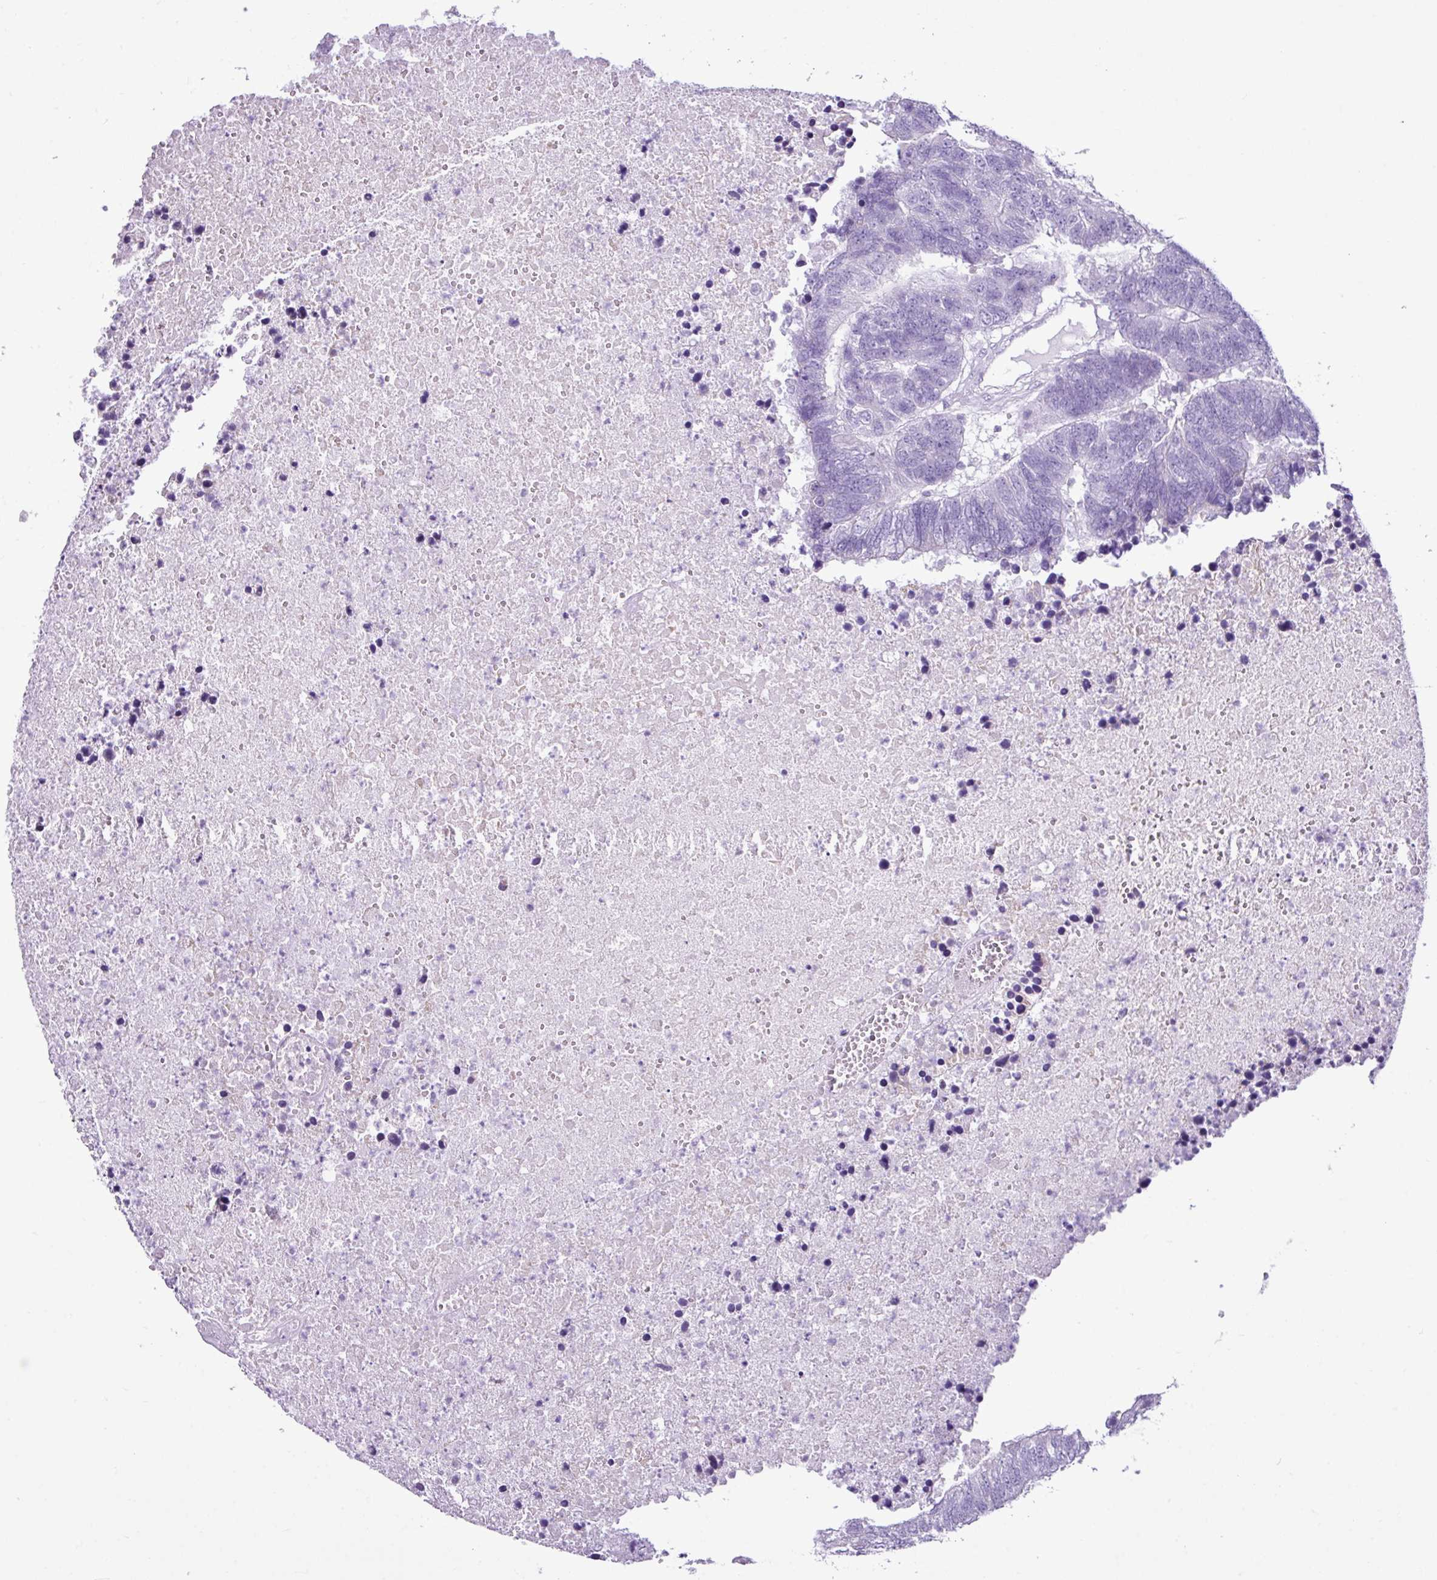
{"staining": {"intensity": "negative", "quantity": "none", "location": "none"}, "tissue": "colorectal cancer", "cell_type": "Tumor cells", "image_type": "cancer", "snomed": [{"axis": "morphology", "description": "Adenocarcinoma, NOS"}, {"axis": "topography", "description": "Colon"}], "caption": "This is a photomicrograph of immunohistochemistry staining of colorectal adenocarcinoma, which shows no staining in tumor cells. (Stains: DAB immunohistochemistry (IHC) with hematoxylin counter stain, Microscopy: brightfield microscopy at high magnification).", "gene": "LILRB4", "patient": {"sex": "female", "age": 48}}